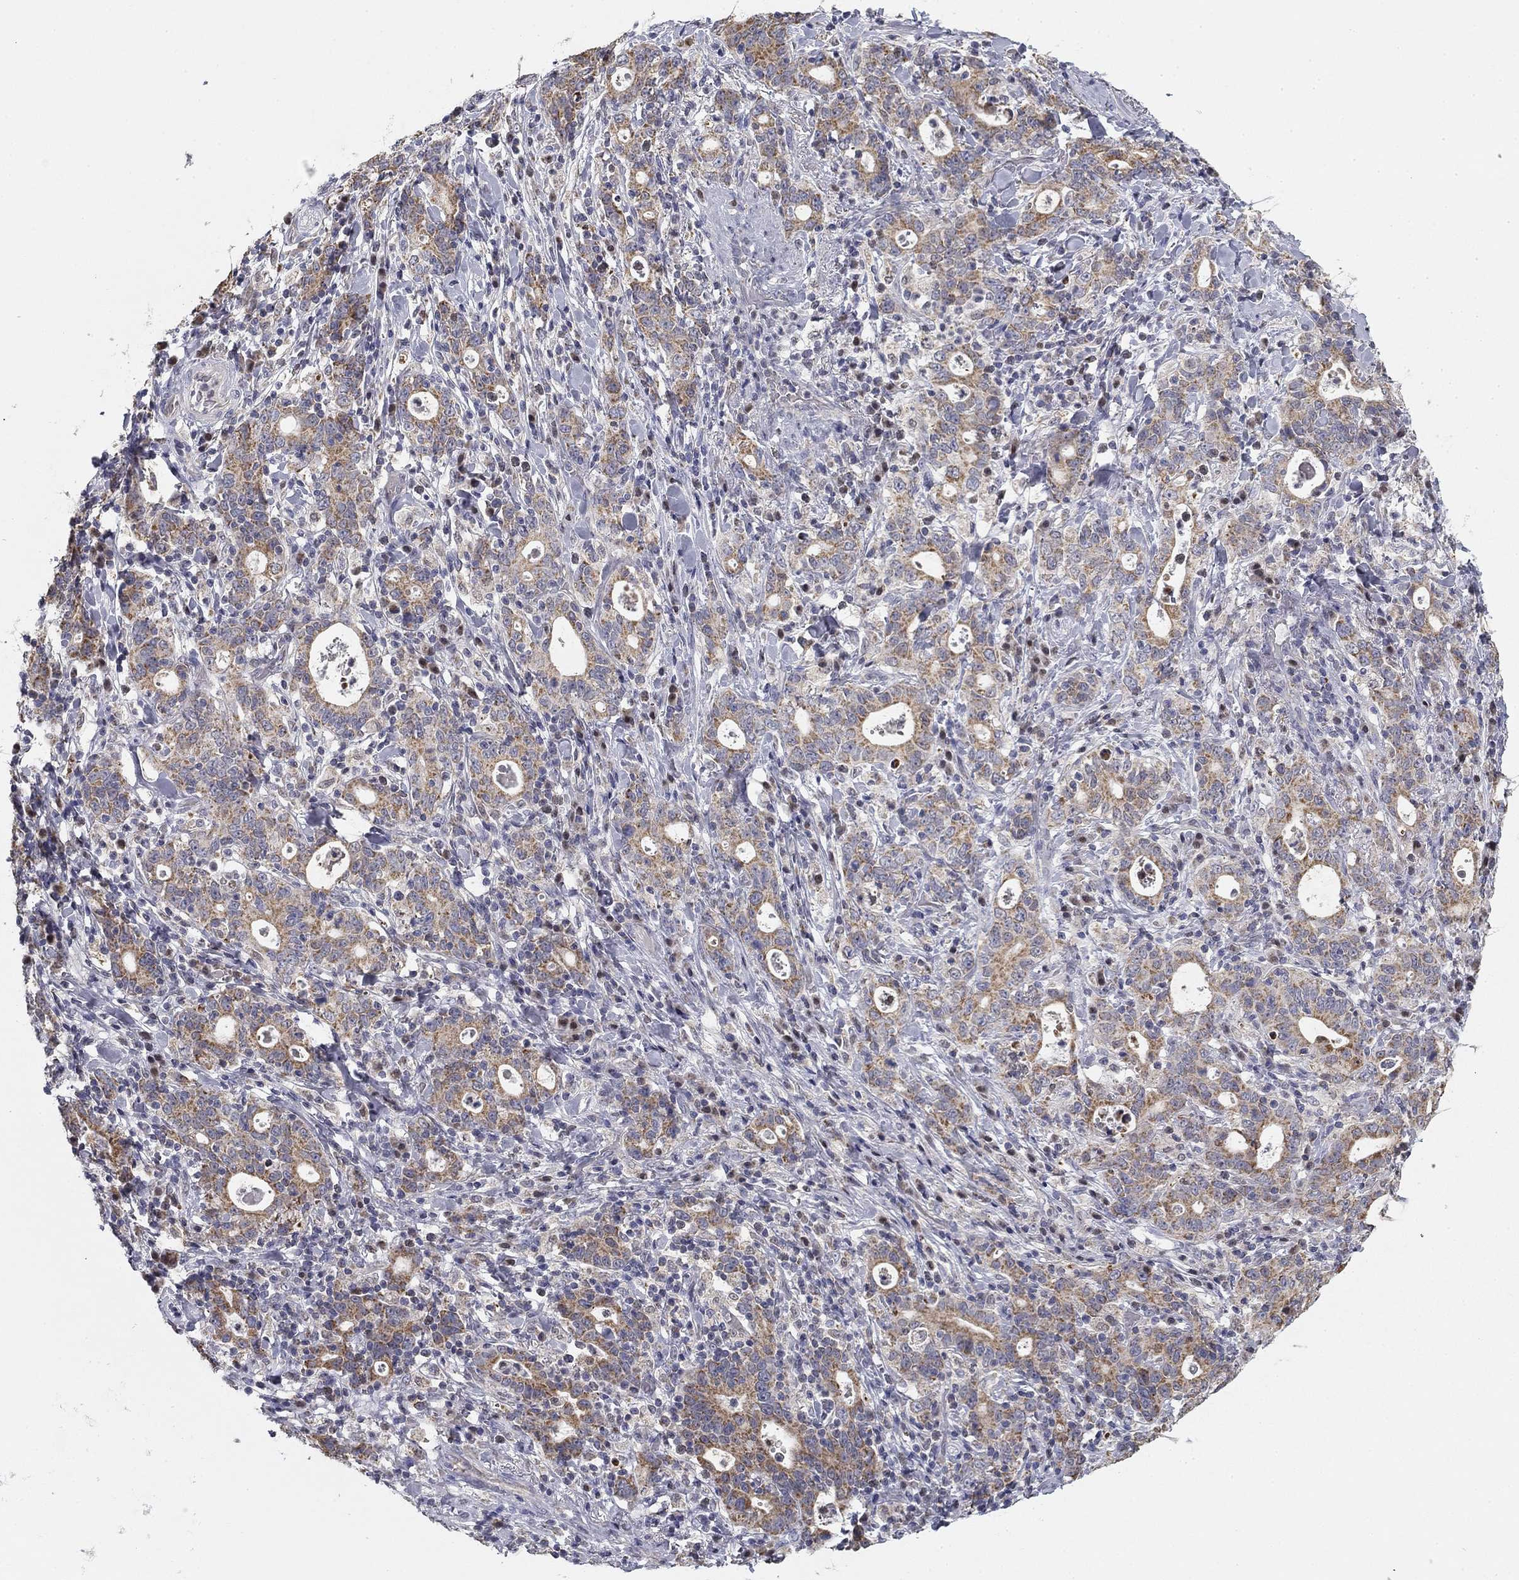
{"staining": {"intensity": "moderate", "quantity": "25%-75%", "location": "cytoplasmic/membranous"}, "tissue": "stomach cancer", "cell_type": "Tumor cells", "image_type": "cancer", "snomed": [{"axis": "morphology", "description": "Adenocarcinoma, NOS"}, {"axis": "topography", "description": "Stomach"}], "caption": "Protein expression analysis of human stomach cancer reveals moderate cytoplasmic/membranous staining in about 25%-75% of tumor cells.", "gene": "SLC2A9", "patient": {"sex": "male", "age": 79}}